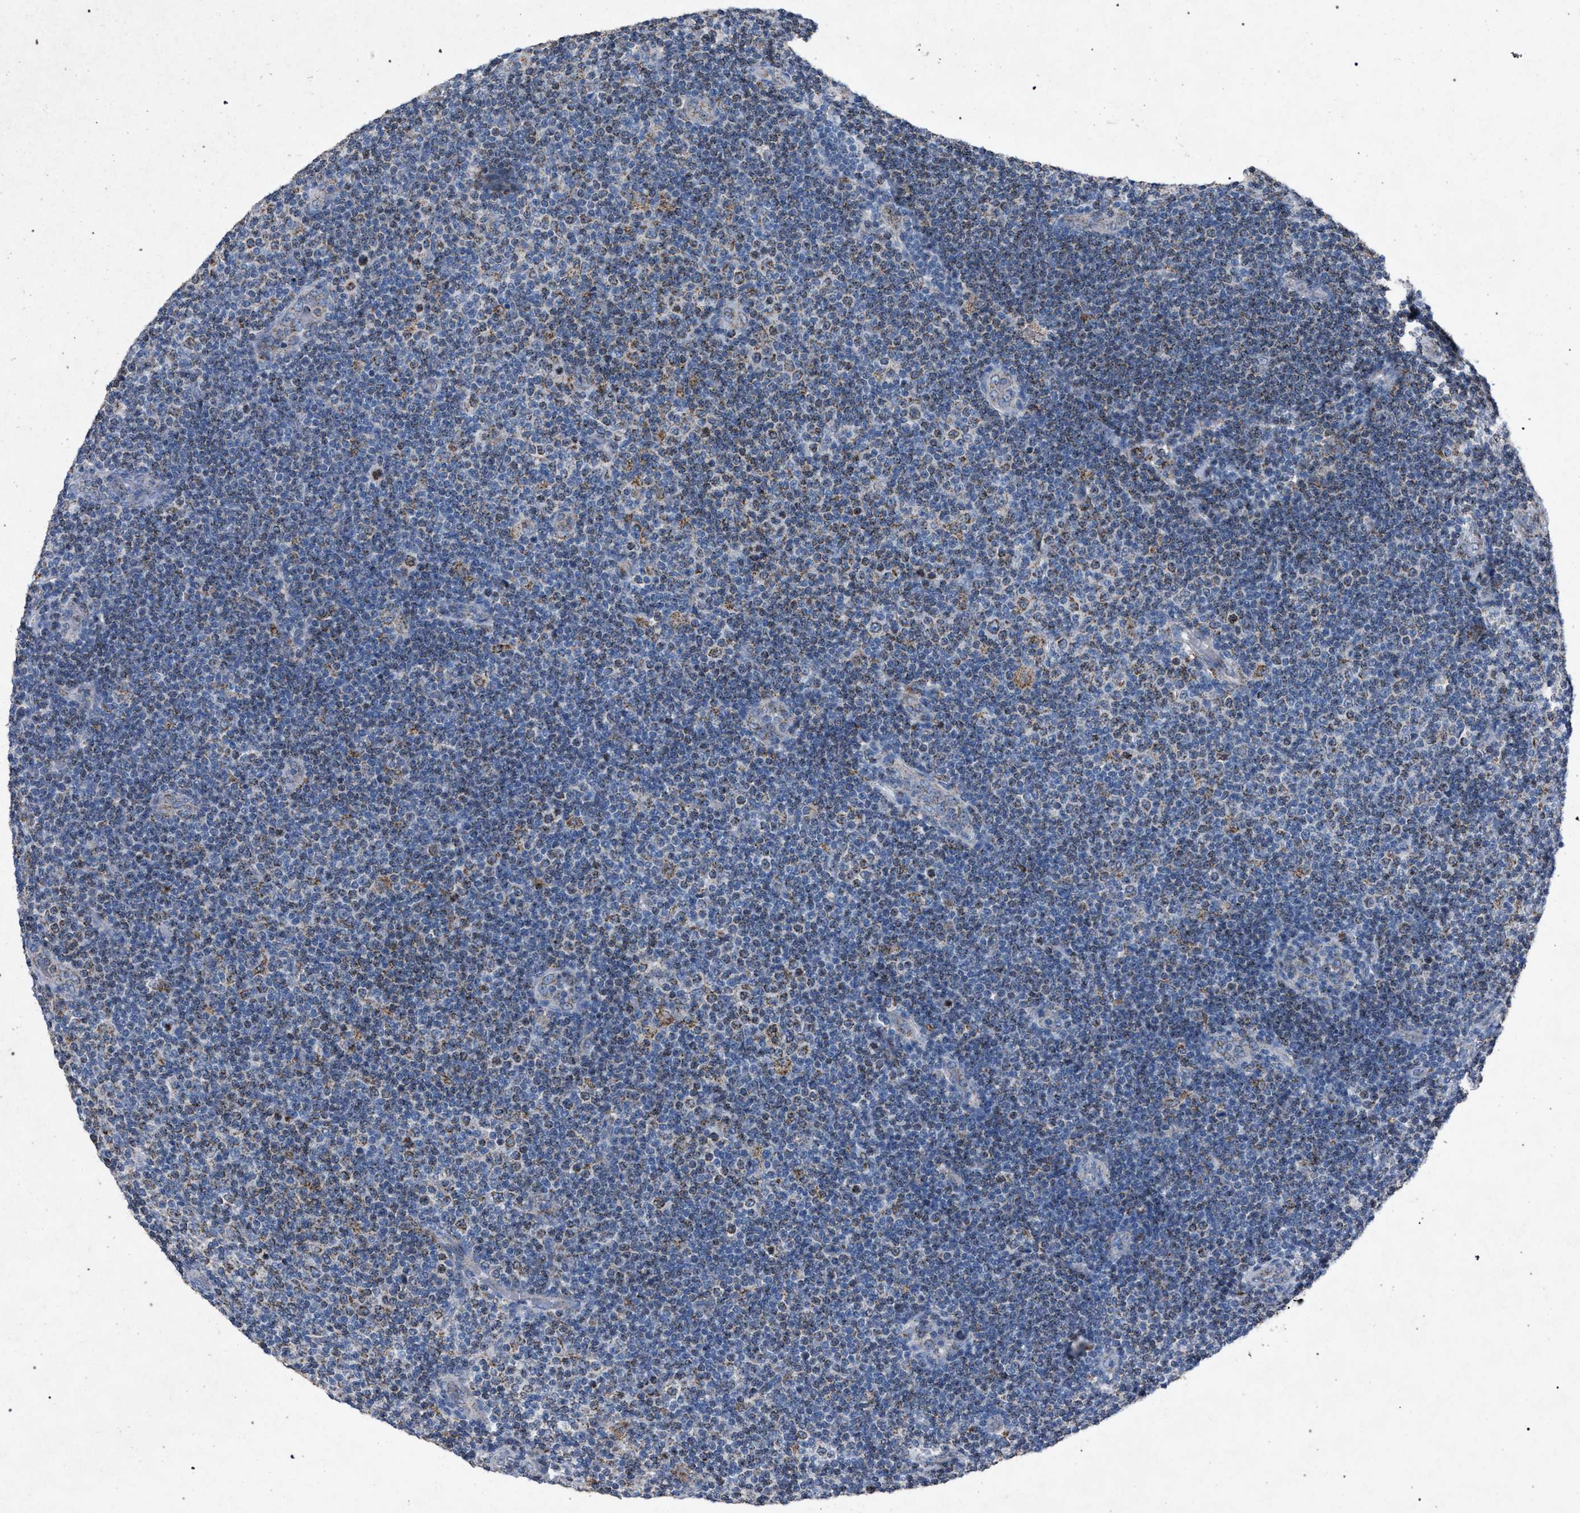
{"staining": {"intensity": "weak", "quantity": "25%-75%", "location": "cytoplasmic/membranous"}, "tissue": "lymphoma", "cell_type": "Tumor cells", "image_type": "cancer", "snomed": [{"axis": "morphology", "description": "Malignant lymphoma, non-Hodgkin's type, Low grade"}, {"axis": "topography", "description": "Lymph node"}], "caption": "Malignant lymphoma, non-Hodgkin's type (low-grade) stained with a protein marker exhibits weak staining in tumor cells.", "gene": "HSD17B4", "patient": {"sex": "male", "age": 83}}